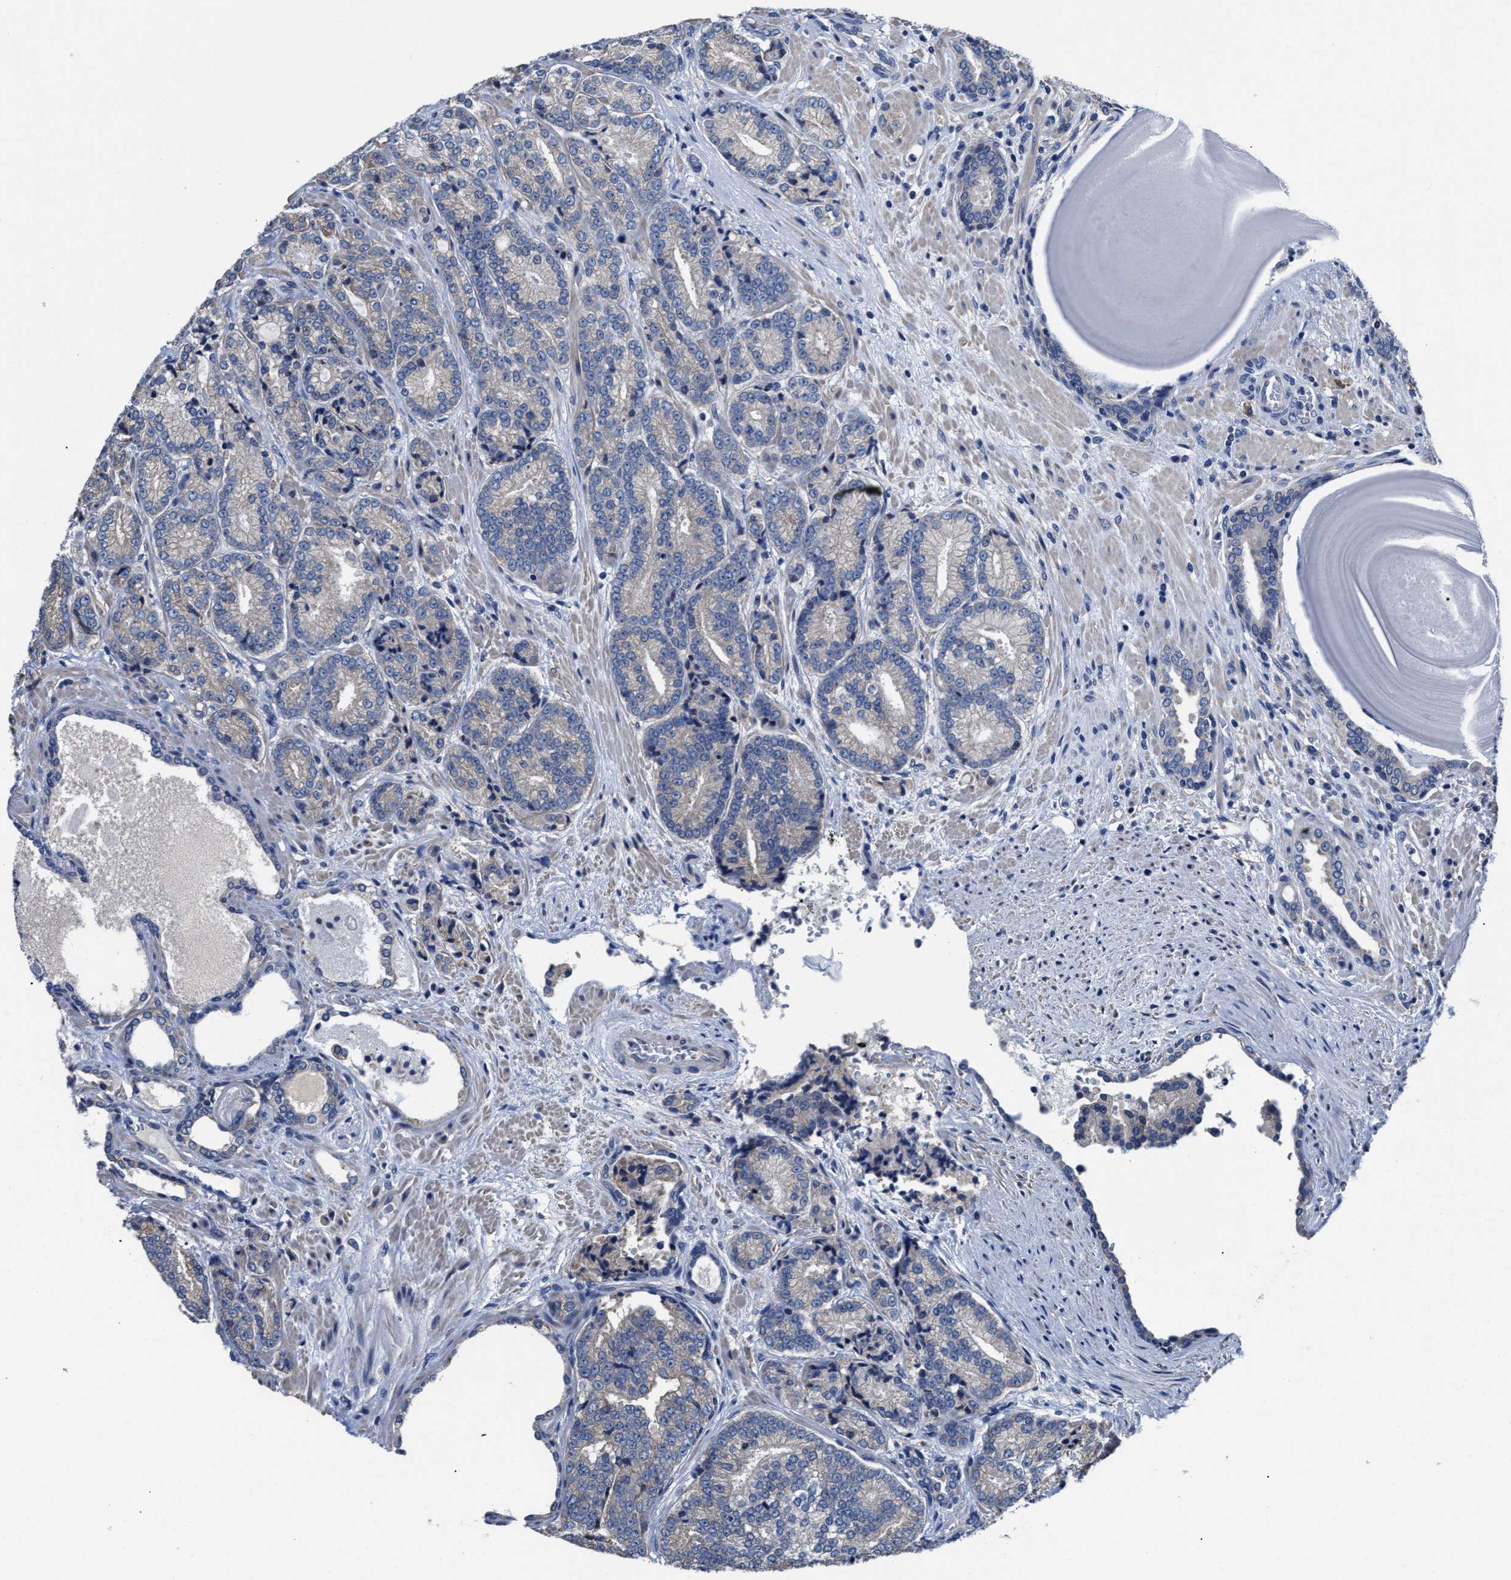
{"staining": {"intensity": "negative", "quantity": "none", "location": "none"}, "tissue": "prostate cancer", "cell_type": "Tumor cells", "image_type": "cancer", "snomed": [{"axis": "morphology", "description": "Adenocarcinoma, High grade"}, {"axis": "topography", "description": "Prostate"}], "caption": "Protein analysis of prostate cancer (adenocarcinoma (high-grade)) demonstrates no significant staining in tumor cells.", "gene": "SRPK2", "patient": {"sex": "male", "age": 61}}